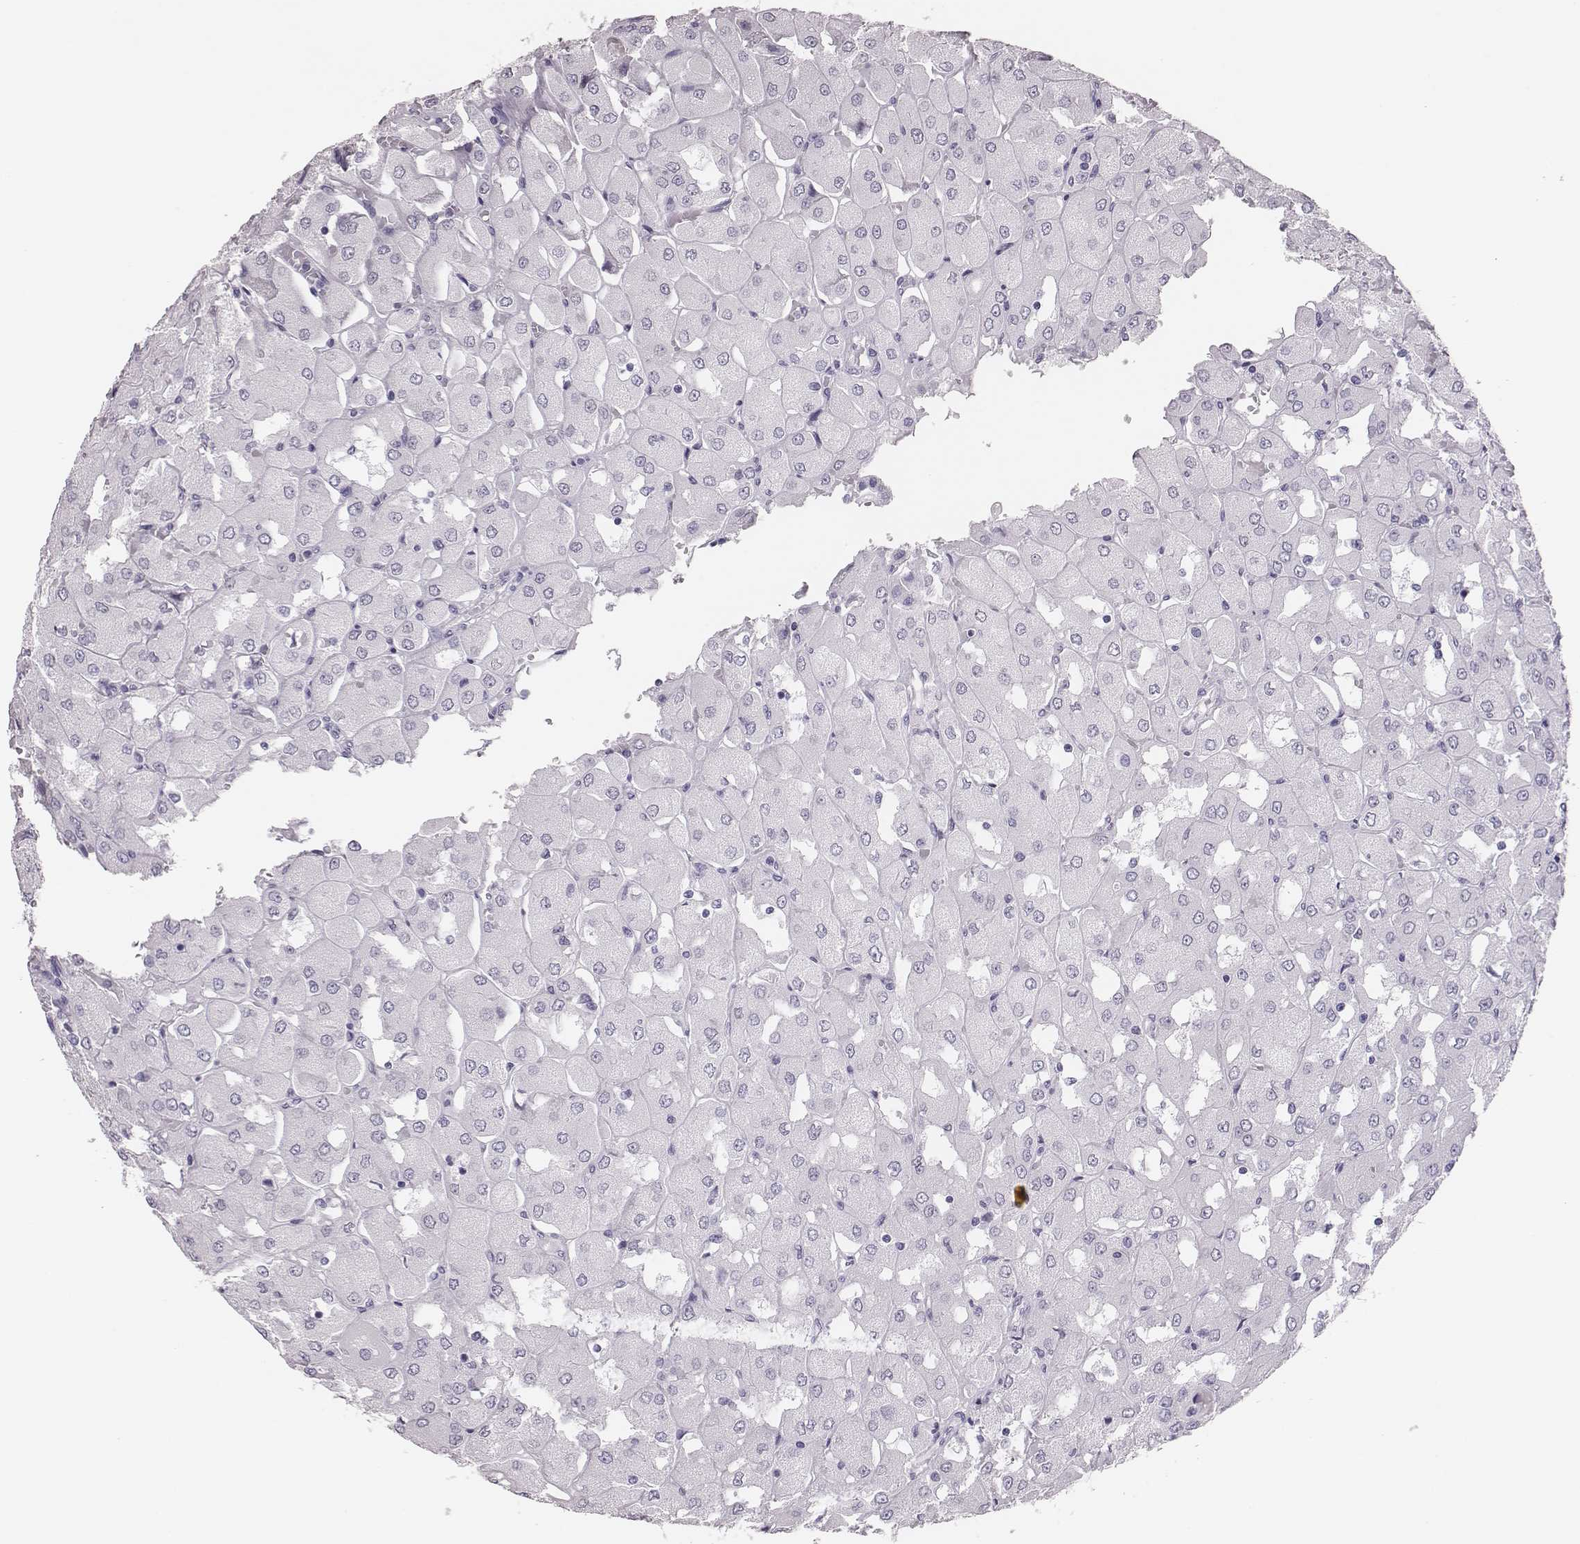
{"staining": {"intensity": "negative", "quantity": "none", "location": "none"}, "tissue": "renal cancer", "cell_type": "Tumor cells", "image_type": "cancer", "snomed": [{"axis": "morphology", "description": "Adenocarcinoma, NOS"}, {"axis": "topography", "description": "Kidney"}], "caption": "This is an immunohistochemistry (IHC) histopathology image of adenocarcinoma (renal). There is no staining in tumor cells.", "gene": "H1-6", "patient": {"sex": "male", "age": 72}}